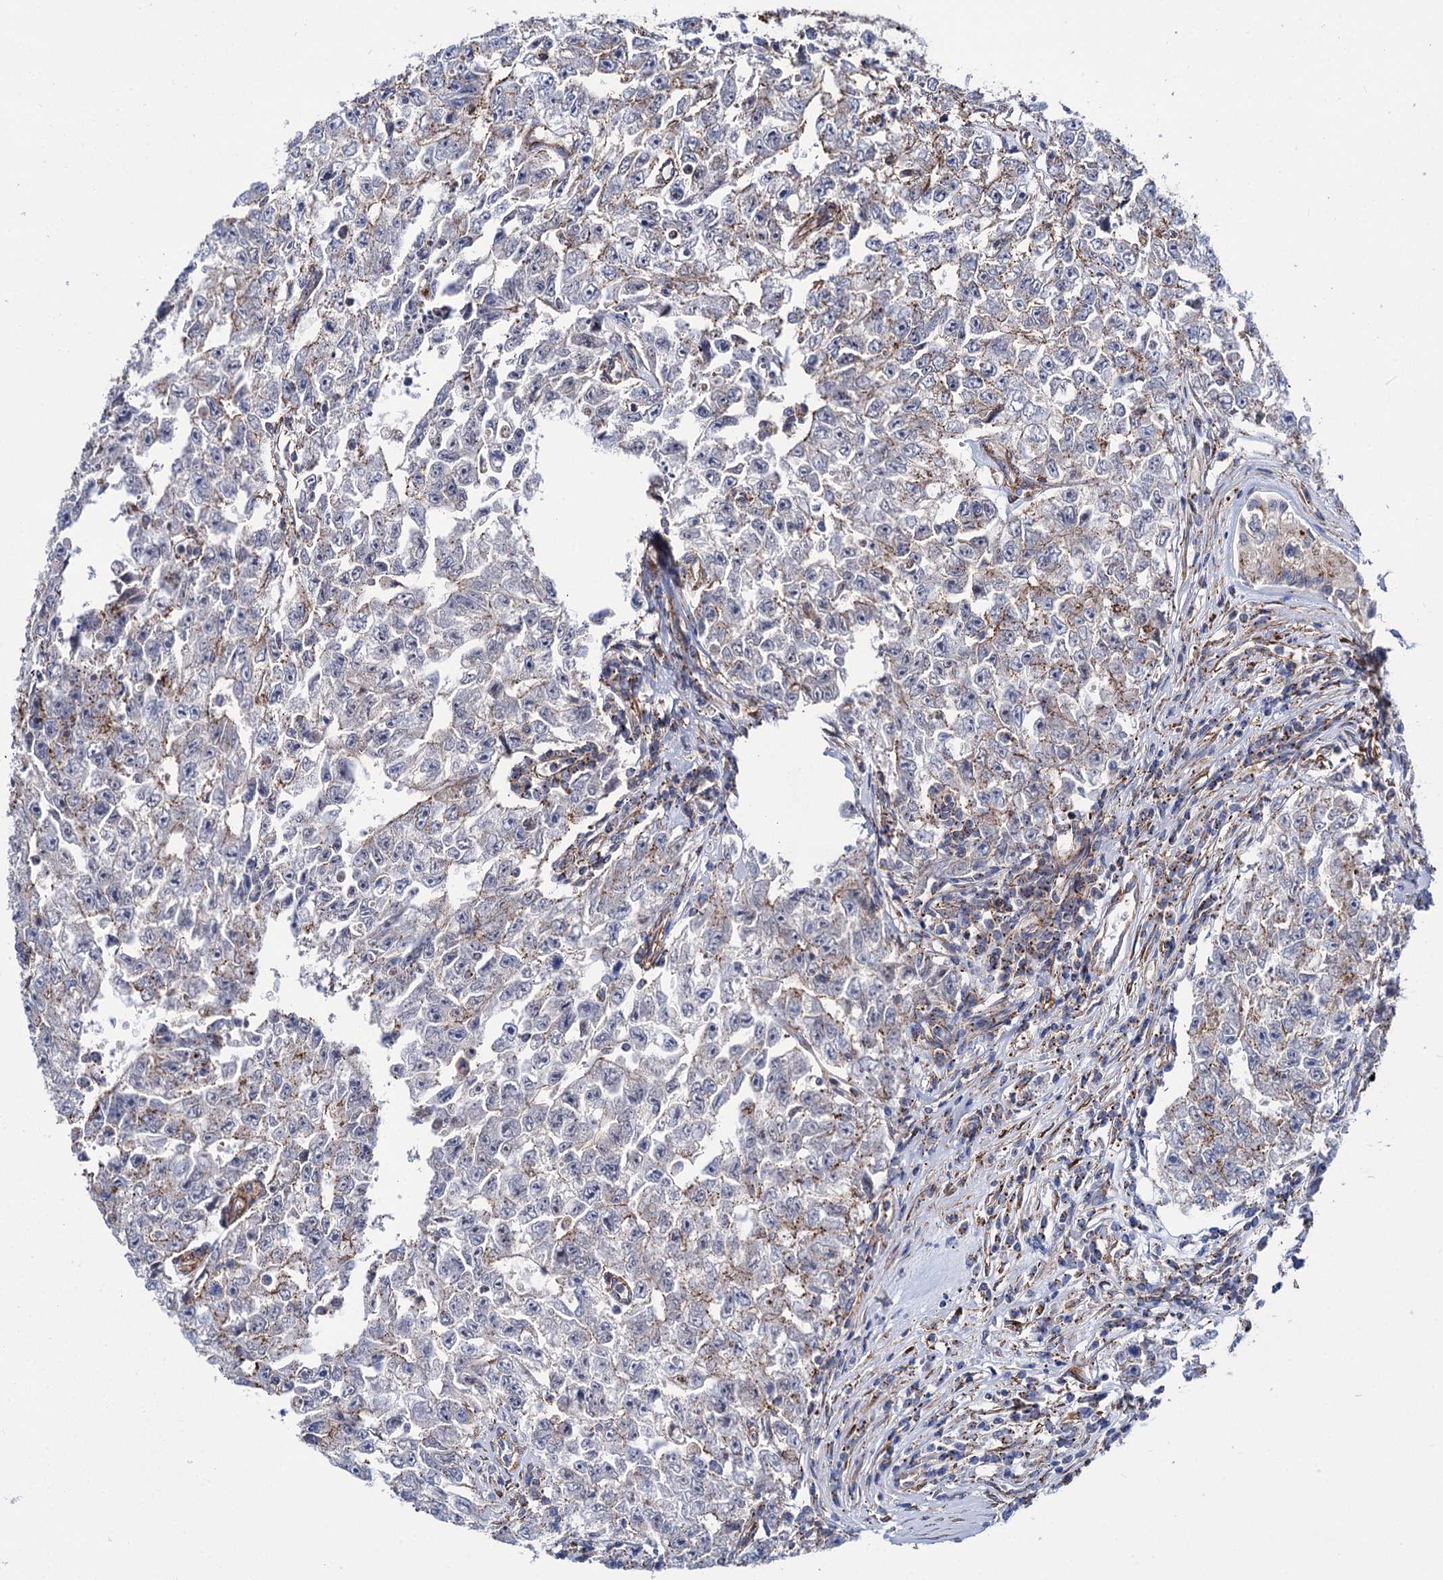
{"staining": {"intensity": "weak", "quantity": "<25%", "location": "cytoplasmic/membranous"}, "tissue": "testis cancer", "cell_type": "Tumor cells", "image_type": "cancer", "snomed": [{"axis": "morphology", "description": "Carcinoma, Embryonal, NOS"}, {"axis": "topography", "description": "Testis"}], "caption": "This histopathology image is of testis embryonal carcinoma stained with immunohistochemistry to label a protein in brown with the nuclei are counter-stained blue. There is no expression in tumor cells.", "gene": "DEF6", "patient": {"sex": "male", "age": 17}}